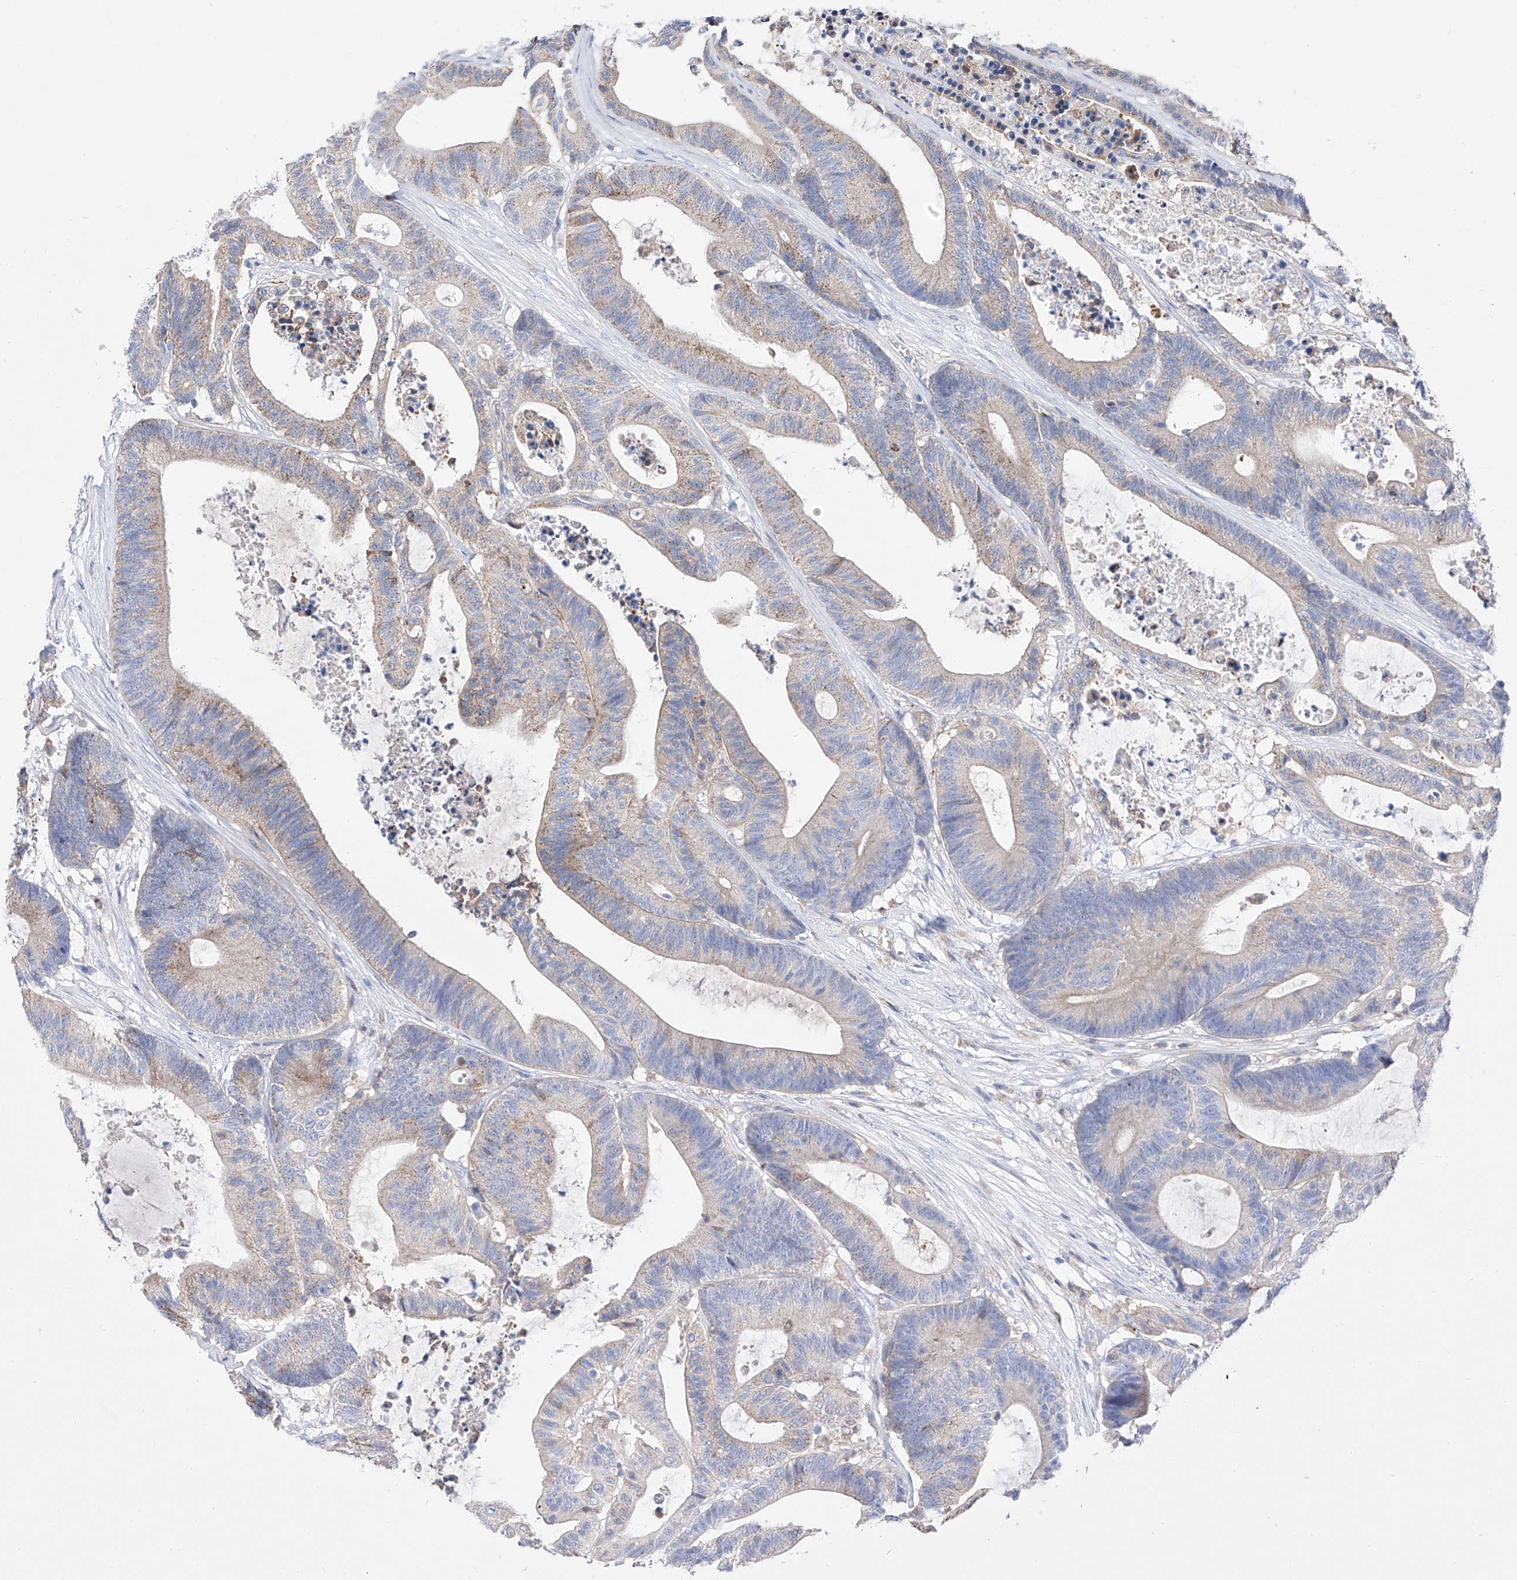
{"staining": {"intensity": "weak", "quantity": "25%-75%", "location": "cytoplasmic/membranous"}, "tissue": "colorectal cancer", "cell_type": "Tumor cells", "image_type": "cancer", "snomed": [{"axis": "morphology", "description": "Adenocarcinoma, NOS"}, {"axis": "topography", "description": "Colon"}], "caption": "Immunohistochemistry (IHC) of human colorectal adenocarcinoma displays low levels of weak cytoplasmic/membranous staining in approximately 25%-75% of tumor cells.", "gene": "ZNF653", "patient": {"sex": "female", "age": 84}}